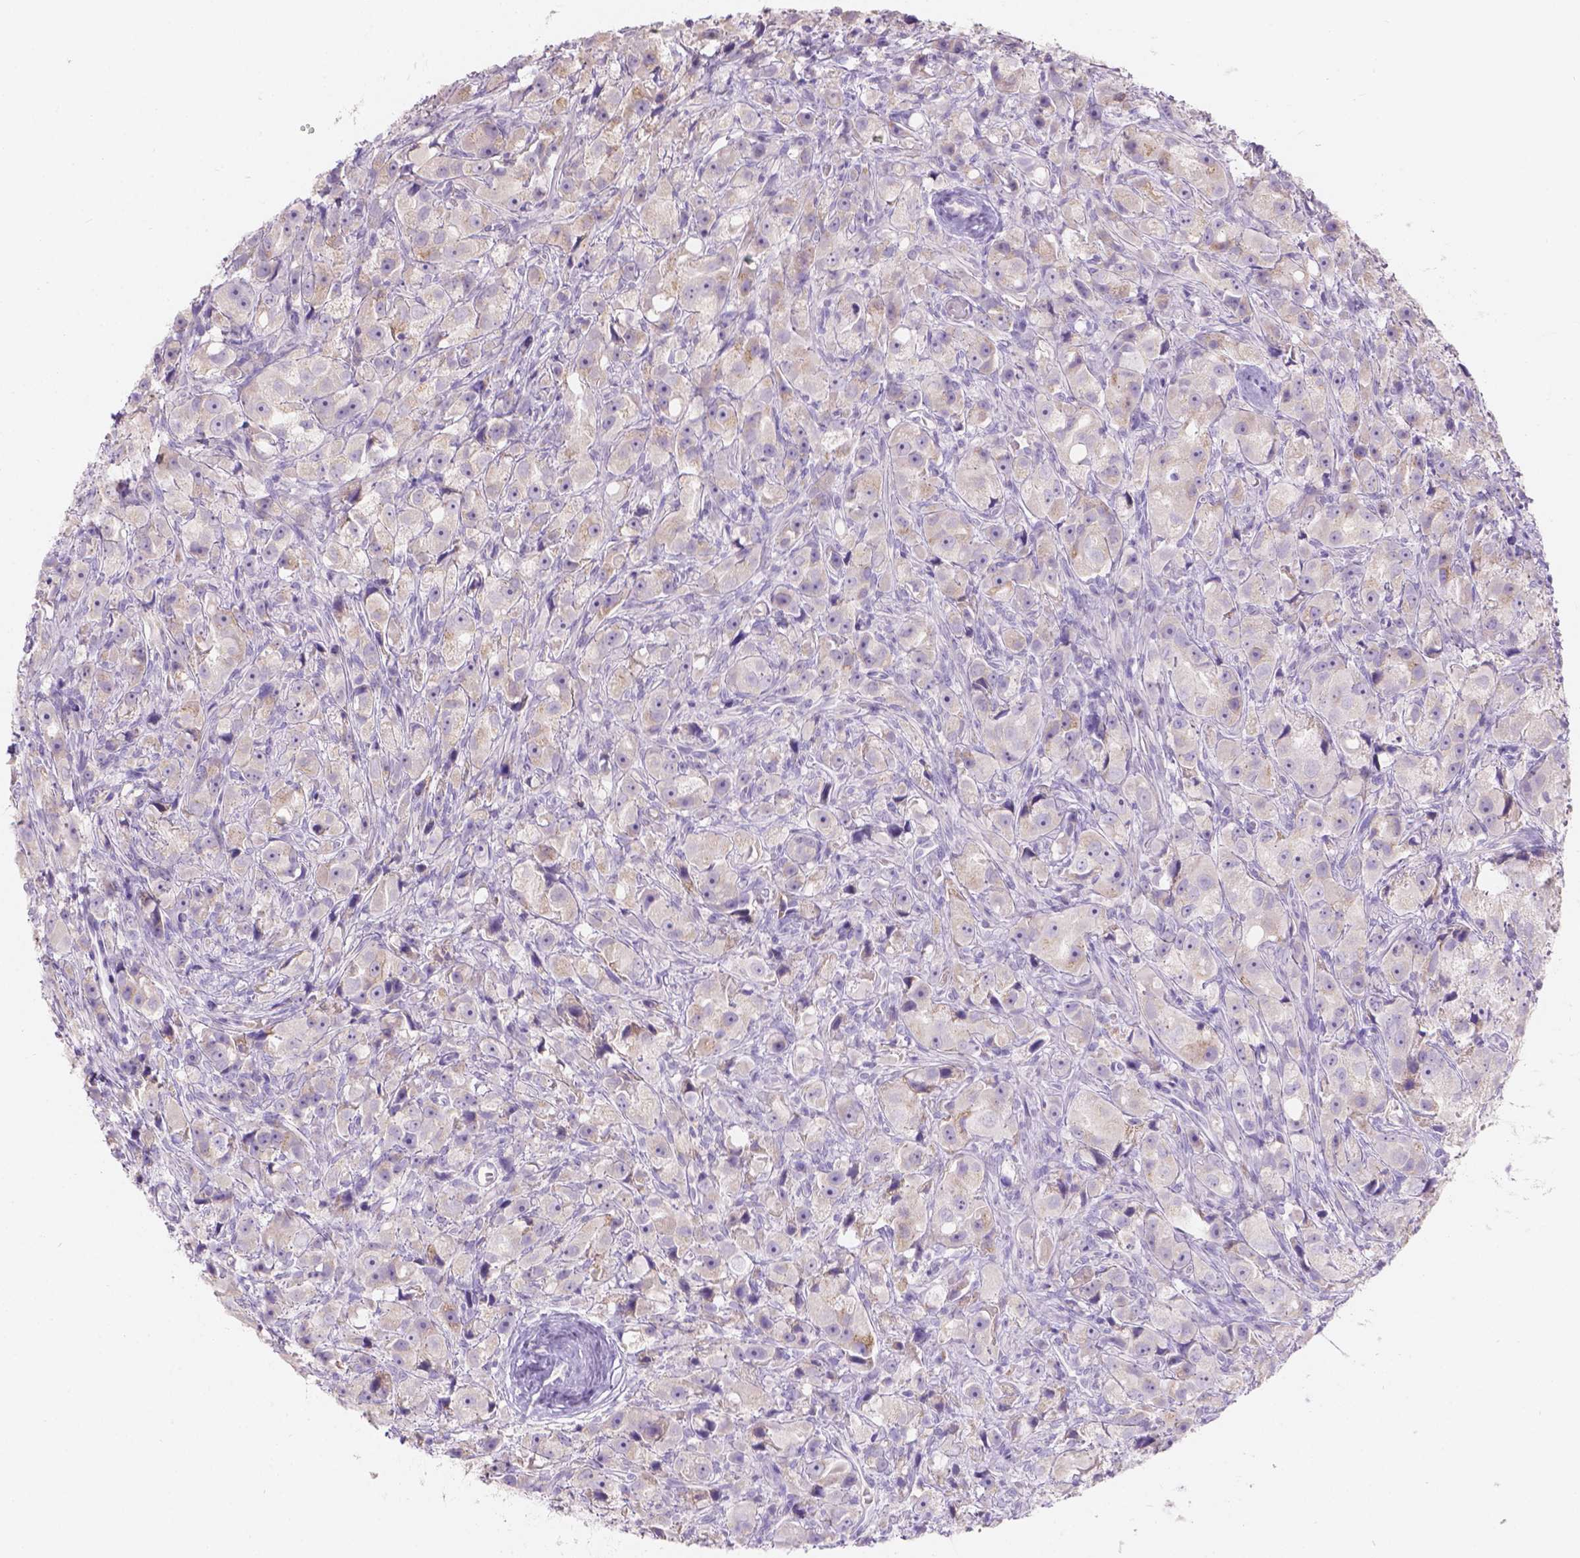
{"staining": {"intensity": "negative", "quantity": "none", "location": "none"}, "tissue": "prostate cancer", "cell_type": "Tumor cells", "image_type": "cancer", "snomed": [{"axis": "morphology", "description": "Adenocarcinoma, High grade"}, {"axis": "topography", "description": "Prostate"}], "caption": "Protein analysis of adenocarcinoma (high-grade) (prostate) demonstrates no significant expression in tumor cells.", "gene": "HTN3", "patient": {"sex": "male", "age": 75}}